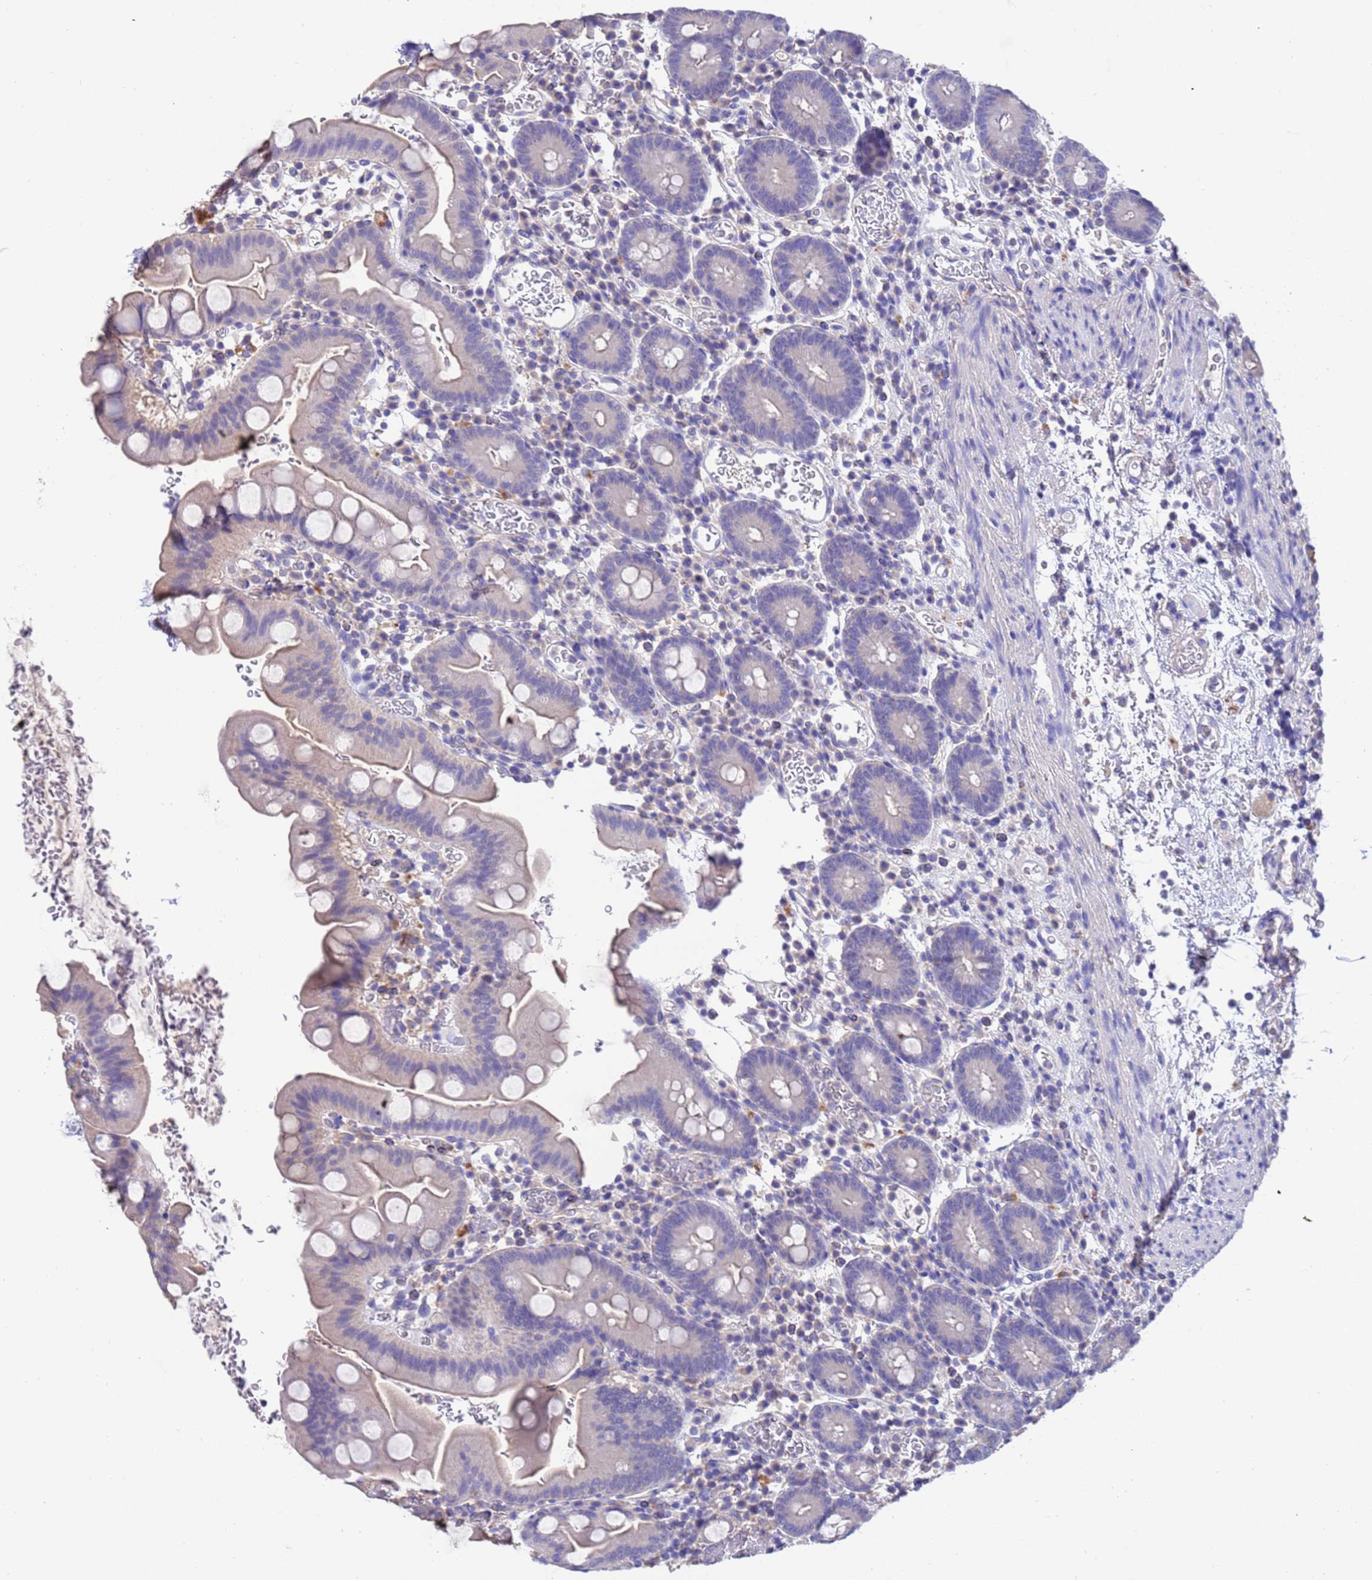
{"staining": {"intensity": "negative", "quantity": "none", "location": "none"}, "tissue": "small intestine", "cell_type": "Glandular cells", "image_type": "normal", "snomed": [{"axis": "morphology", "description": "Normal tissue, NOS"}, {"axis": "topography", "description": "Stomach, upper"}, {"axis": "topography", "description": "Stomach, lower"}, {"axis": "topography", "description": "Small intestine"}], "caption": "A high-resolution histopathology image shows IHC staining of benign small intestine, which demonstrates no significant staining in glandular cells.", "gene": "SRL", "patient": {"sex": "male", "age": 68}}